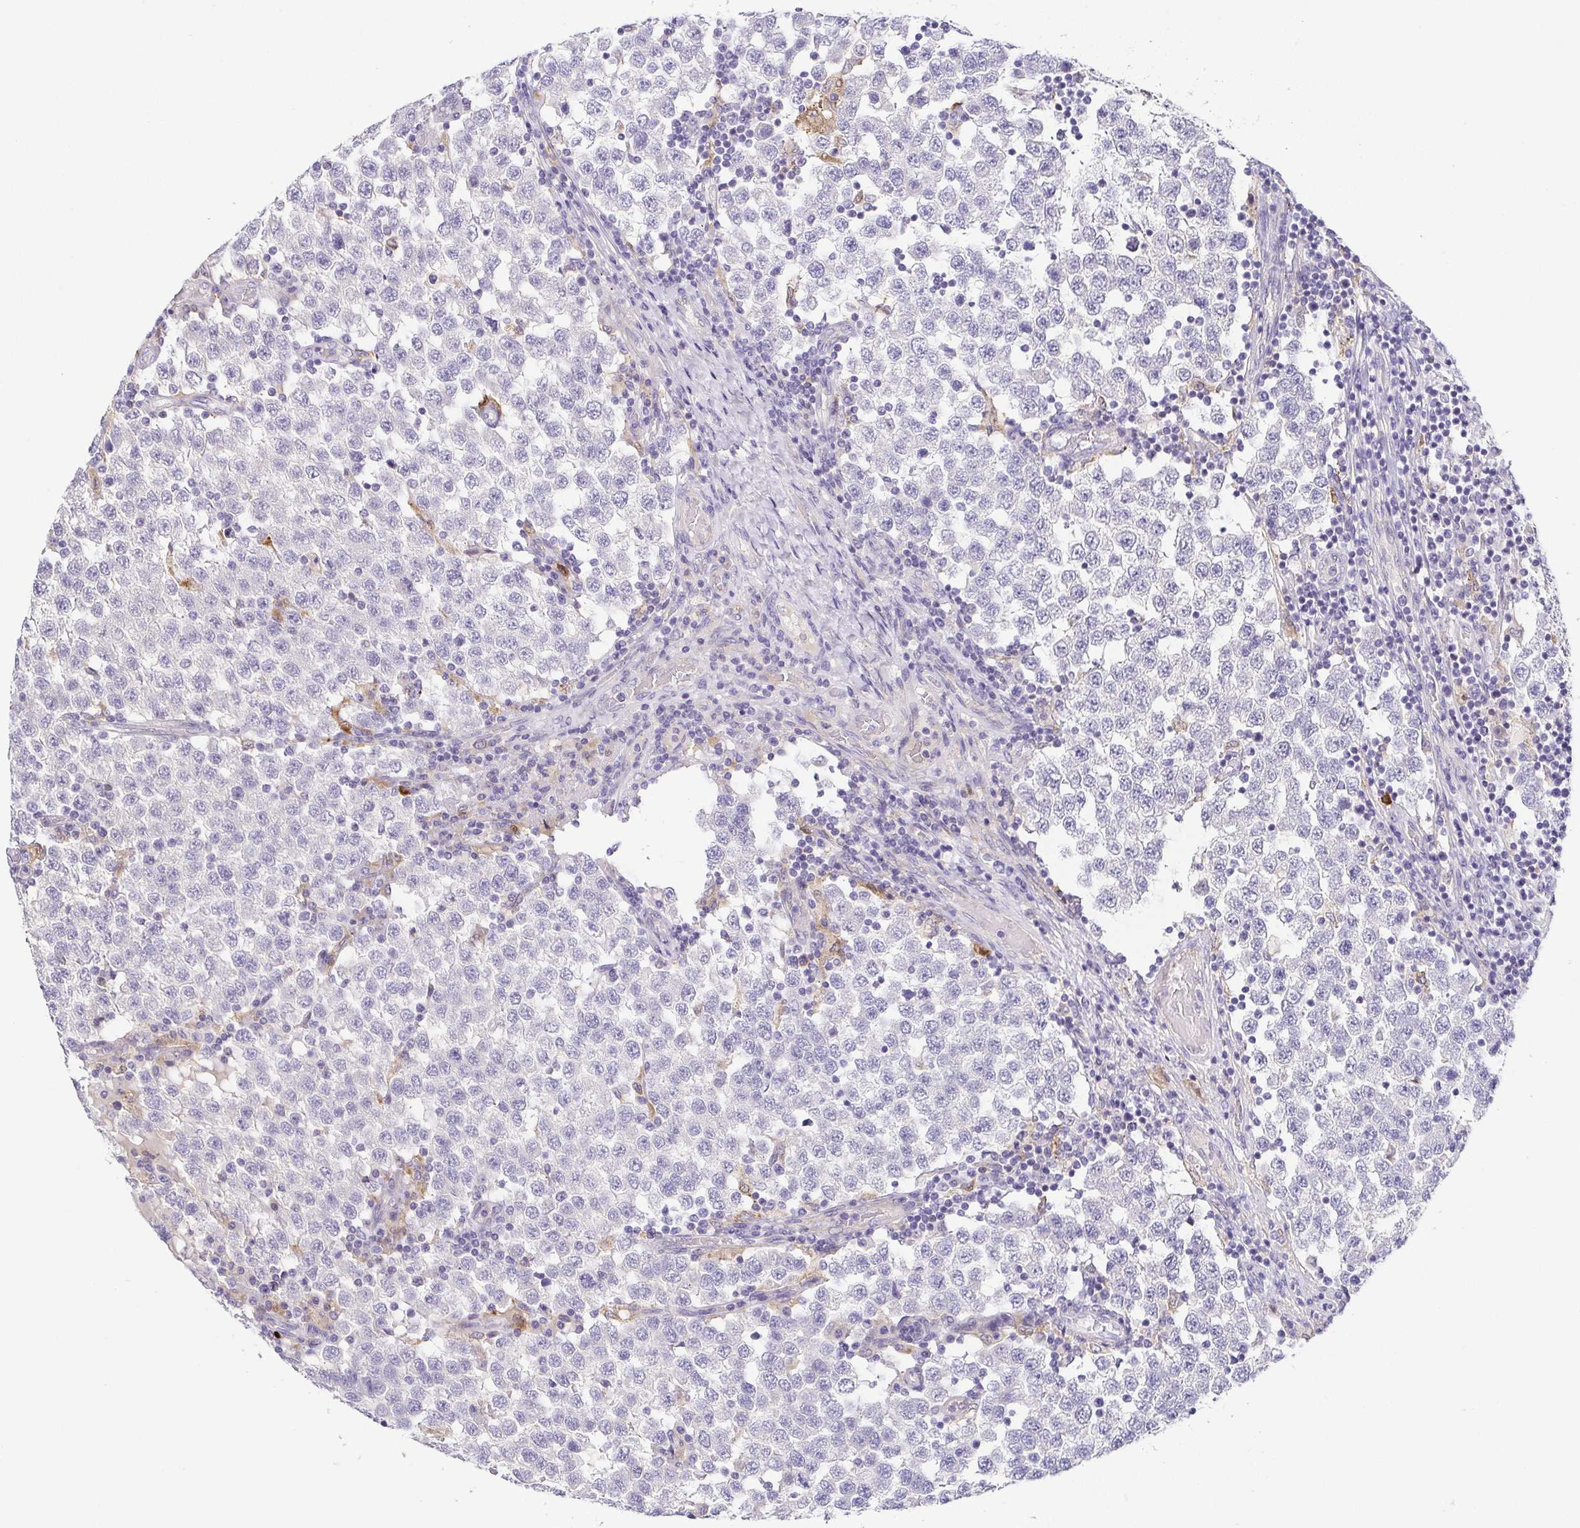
{"staining": {"intensity": "negative", "quantity": "none", "location": "none"}, "tissue": "testis cancer", "cell_type": "Tumor cells", "image_type": "cancer", "snomed": [{"axis": "morphology", "description": "Seminoma, NOS"}, {"axis": "topography", "description": "Testis"}], "caption": "This is an IHC micrograph of seminoma (testis). There is no staining in tumor cells.", "gene": "RNASE7", "patient": {"sex": "male", "age": 34}}